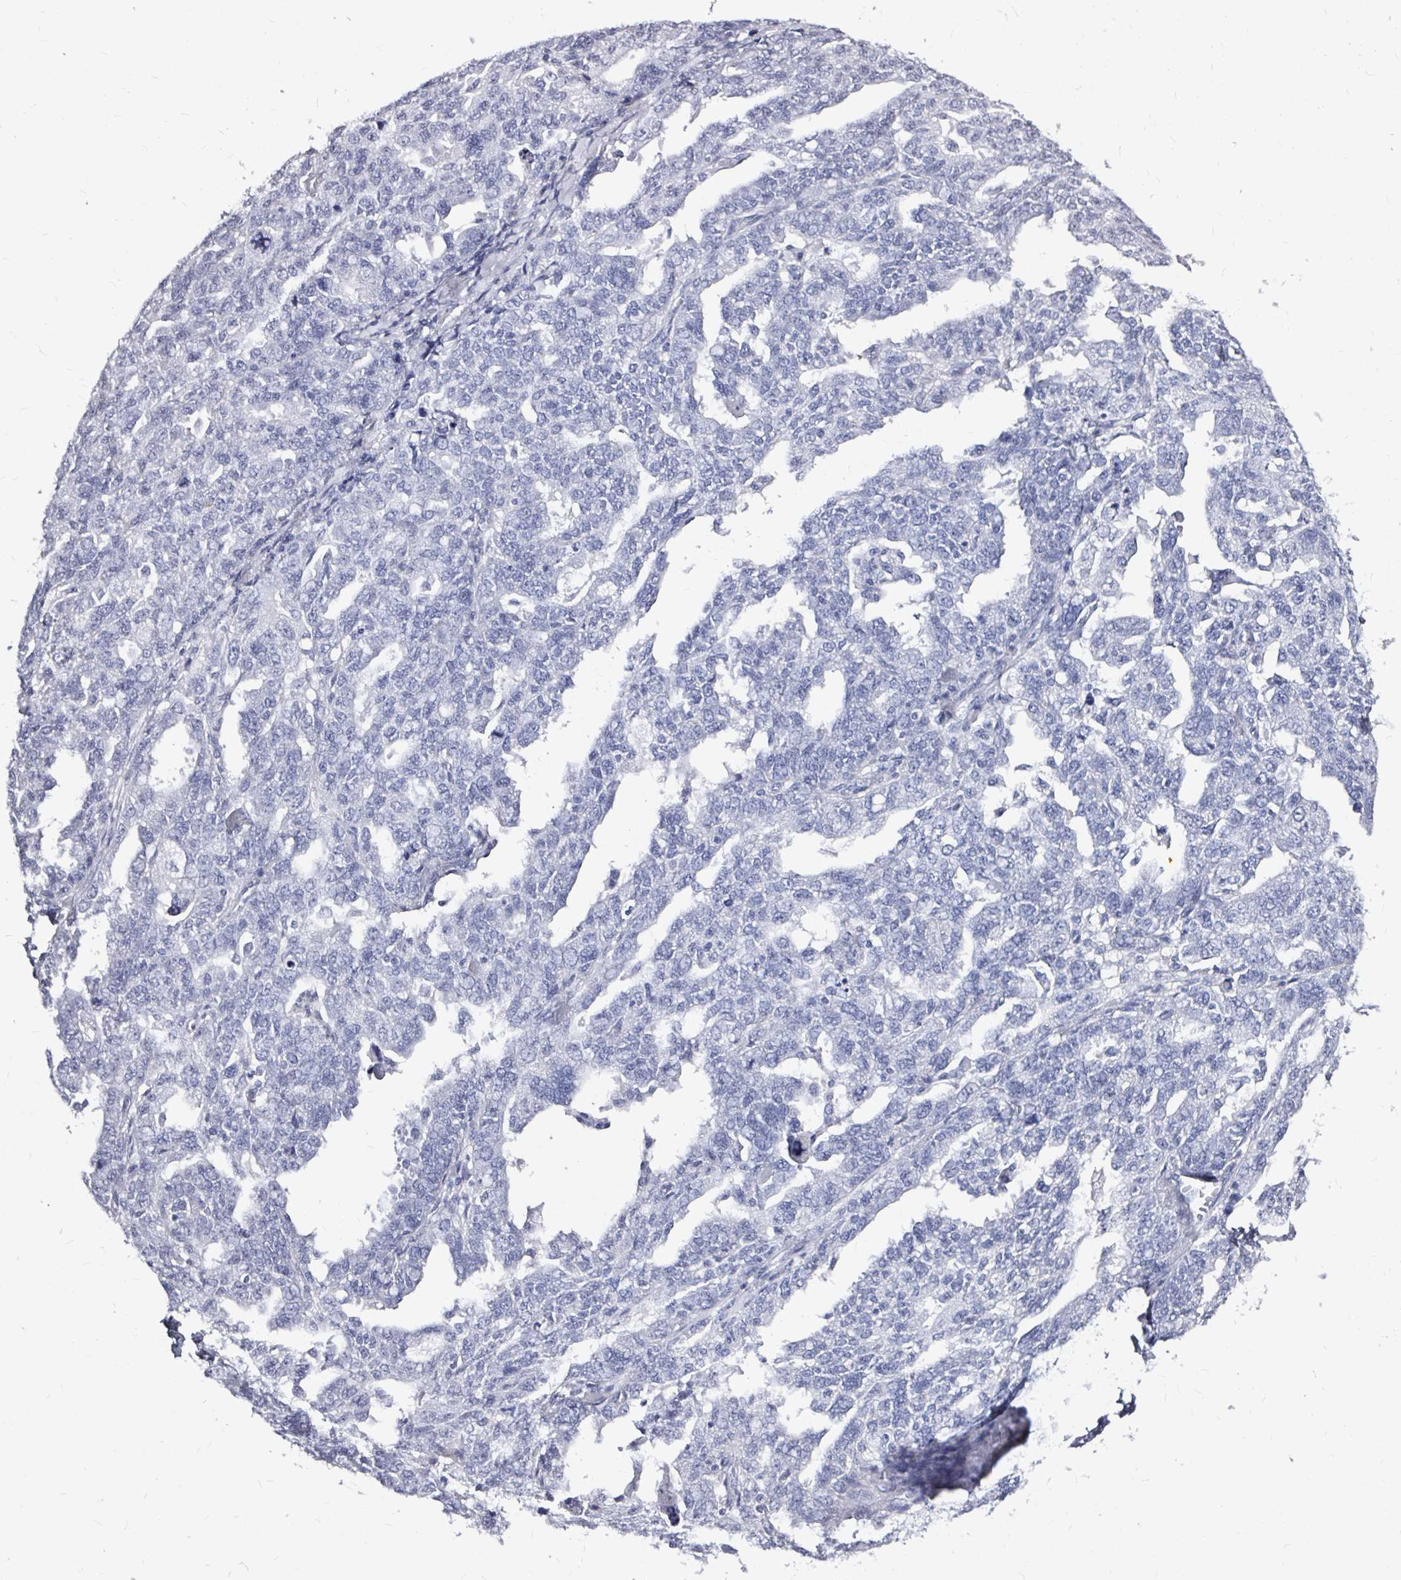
{"staining": {"intensity": "negative", "quantity": "none", "location": "none"}, "tissue": "ovarian cancer", "cell_type": "Tumor cells", "image_type": "cancer", "snomed": [{"axis": "morphology", "description": "Adenocarcinoma, NOS"}, {"axis": "morphology", "description": "Carcinoma, endometroid"}, {"axis": "topography", "description": "Ovary"}], "caption": "Tumor cells show no significant protein positivity in ovarian cancer. (Brightfield microscopy of DAB (3,3'-diaminobenzidine) immunohistochemistry at high magnification).", "gene": "LUZP4", "patient": {"sex": "female", "age": 72}}